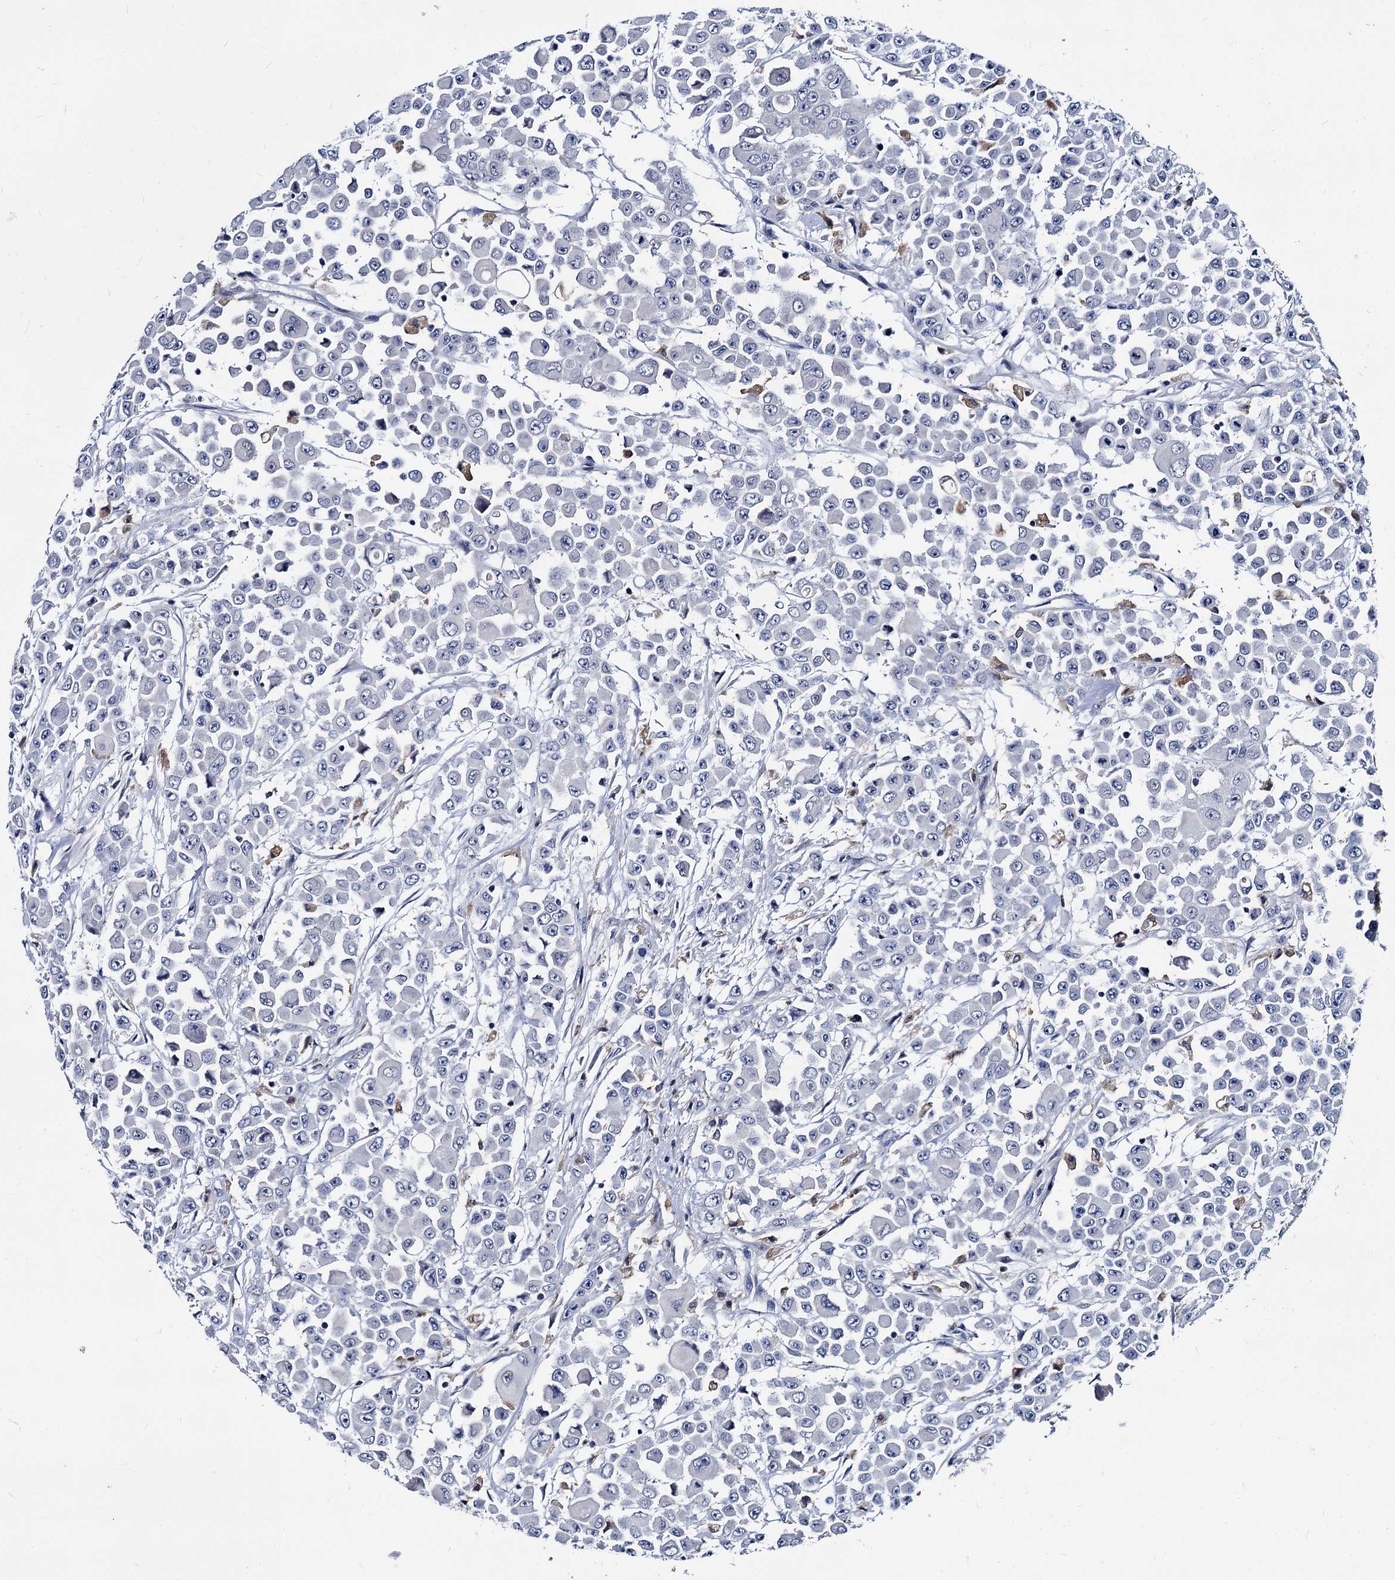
{"staining": {"intensity": "negative", "quantity": "none", "location": "none"}, "tissue": "colorectal cancer", "cell_type": "Tumor cells", "image_type": "cancer", "snomed": [{"axis": "morphology", "description": "Adenocarcinoma, NOS"}, {"axis": "topography", "description": "Colon"}], "caption": "The histopathology image shows no significant staining in tumor cells of colorectal cancer (adenocarcinoma).", "gene": "RHOG", "patient": {"sex": "male", "age": 51}}